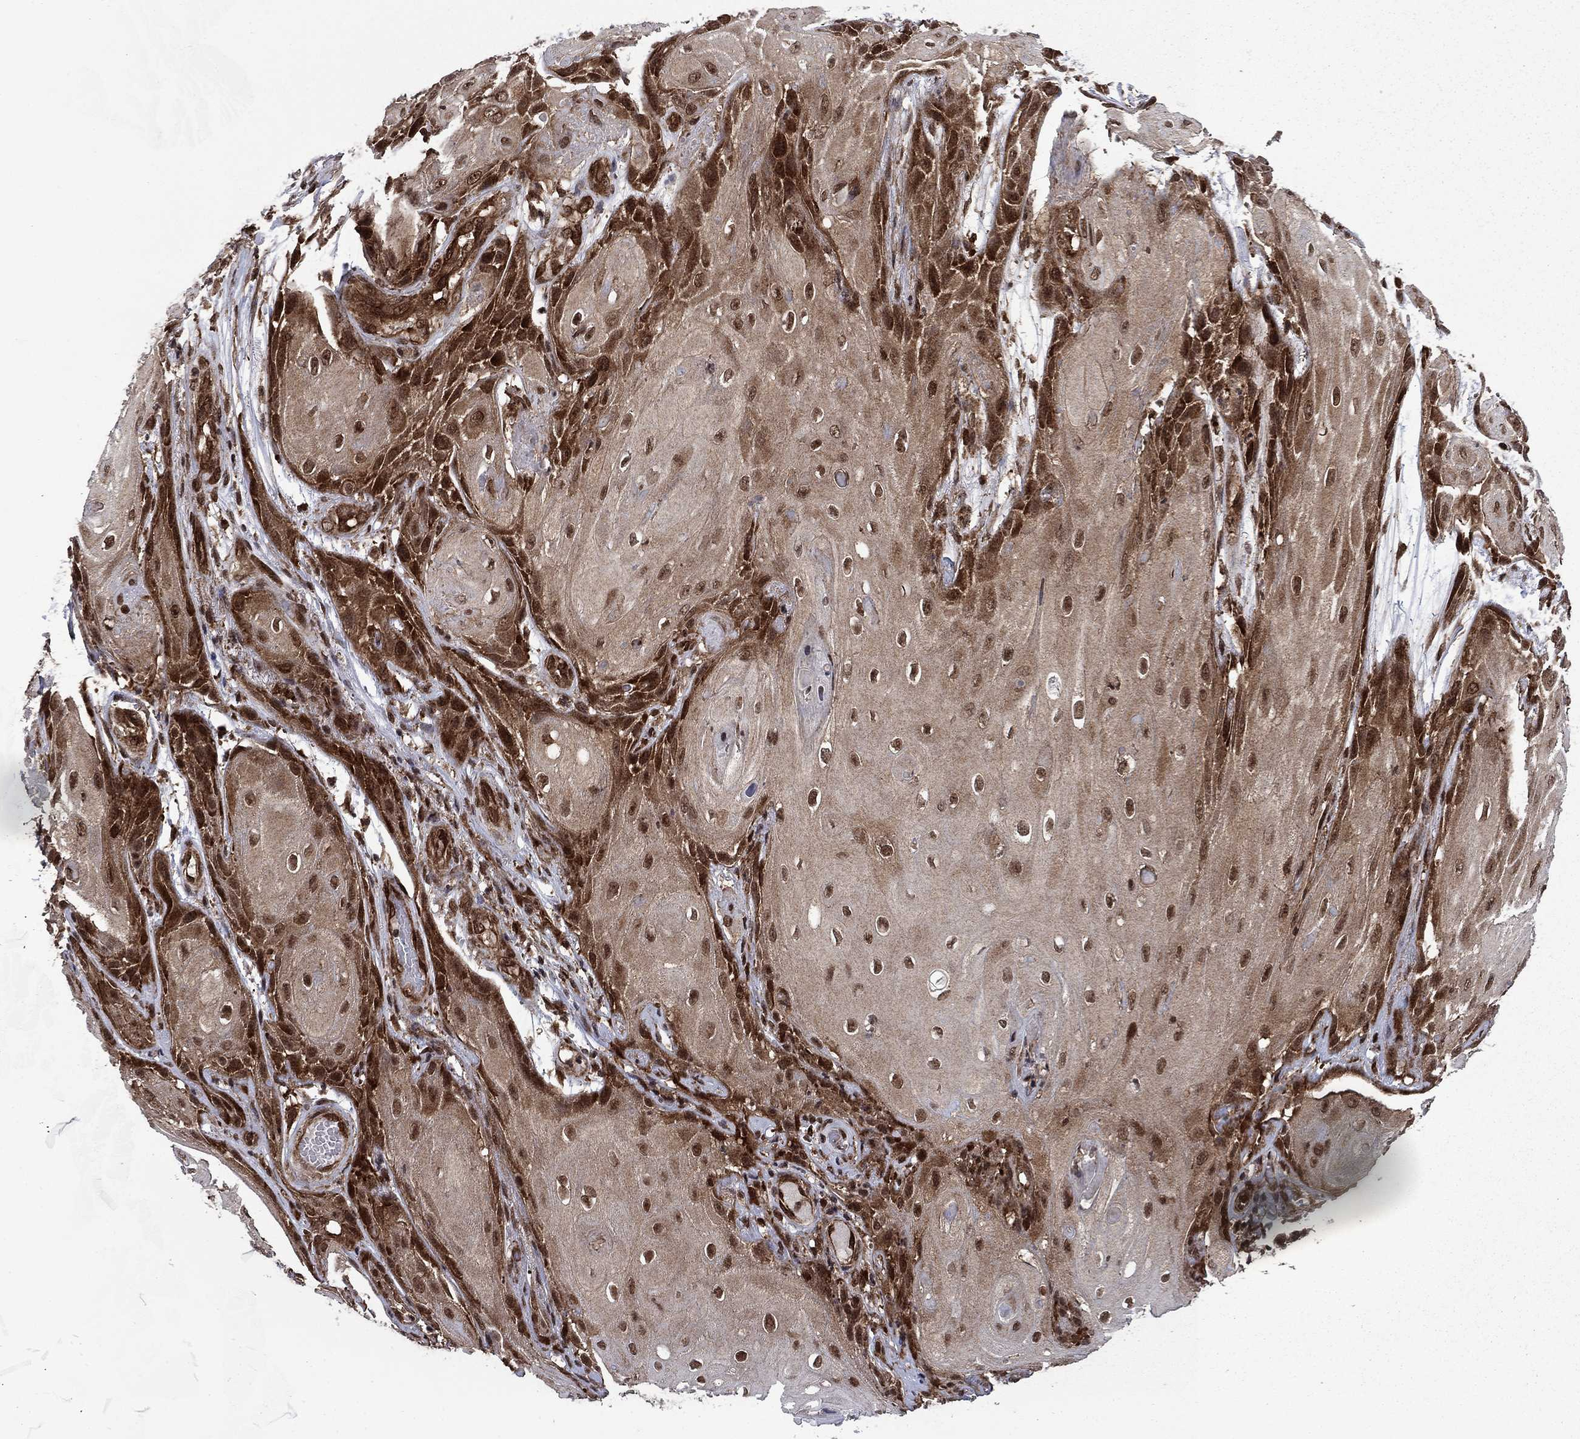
{"staining": {"intensity": "moderate", "quantity": ">75%", "location": "cytoplasmic/membranous,nuclear"}, "tissue": "skin cancer", "cell_type": "Tumor cells", "image_type": "cancer", "snomed": [{"axis": "morphology", "description": "Squamous cell carcinoma, NOS"}, {"axis": "topography", "description": "Skin"}], "caption": "Human squamous cell carcinoma (skin) stained for a protein (brown) exhibits moderate cytoplasmic/membranous and nuclear positive positivity in about >75% of tumor cells.", "gene": "DNAJA1", "patient": {"sex": "male", "age": 62}}